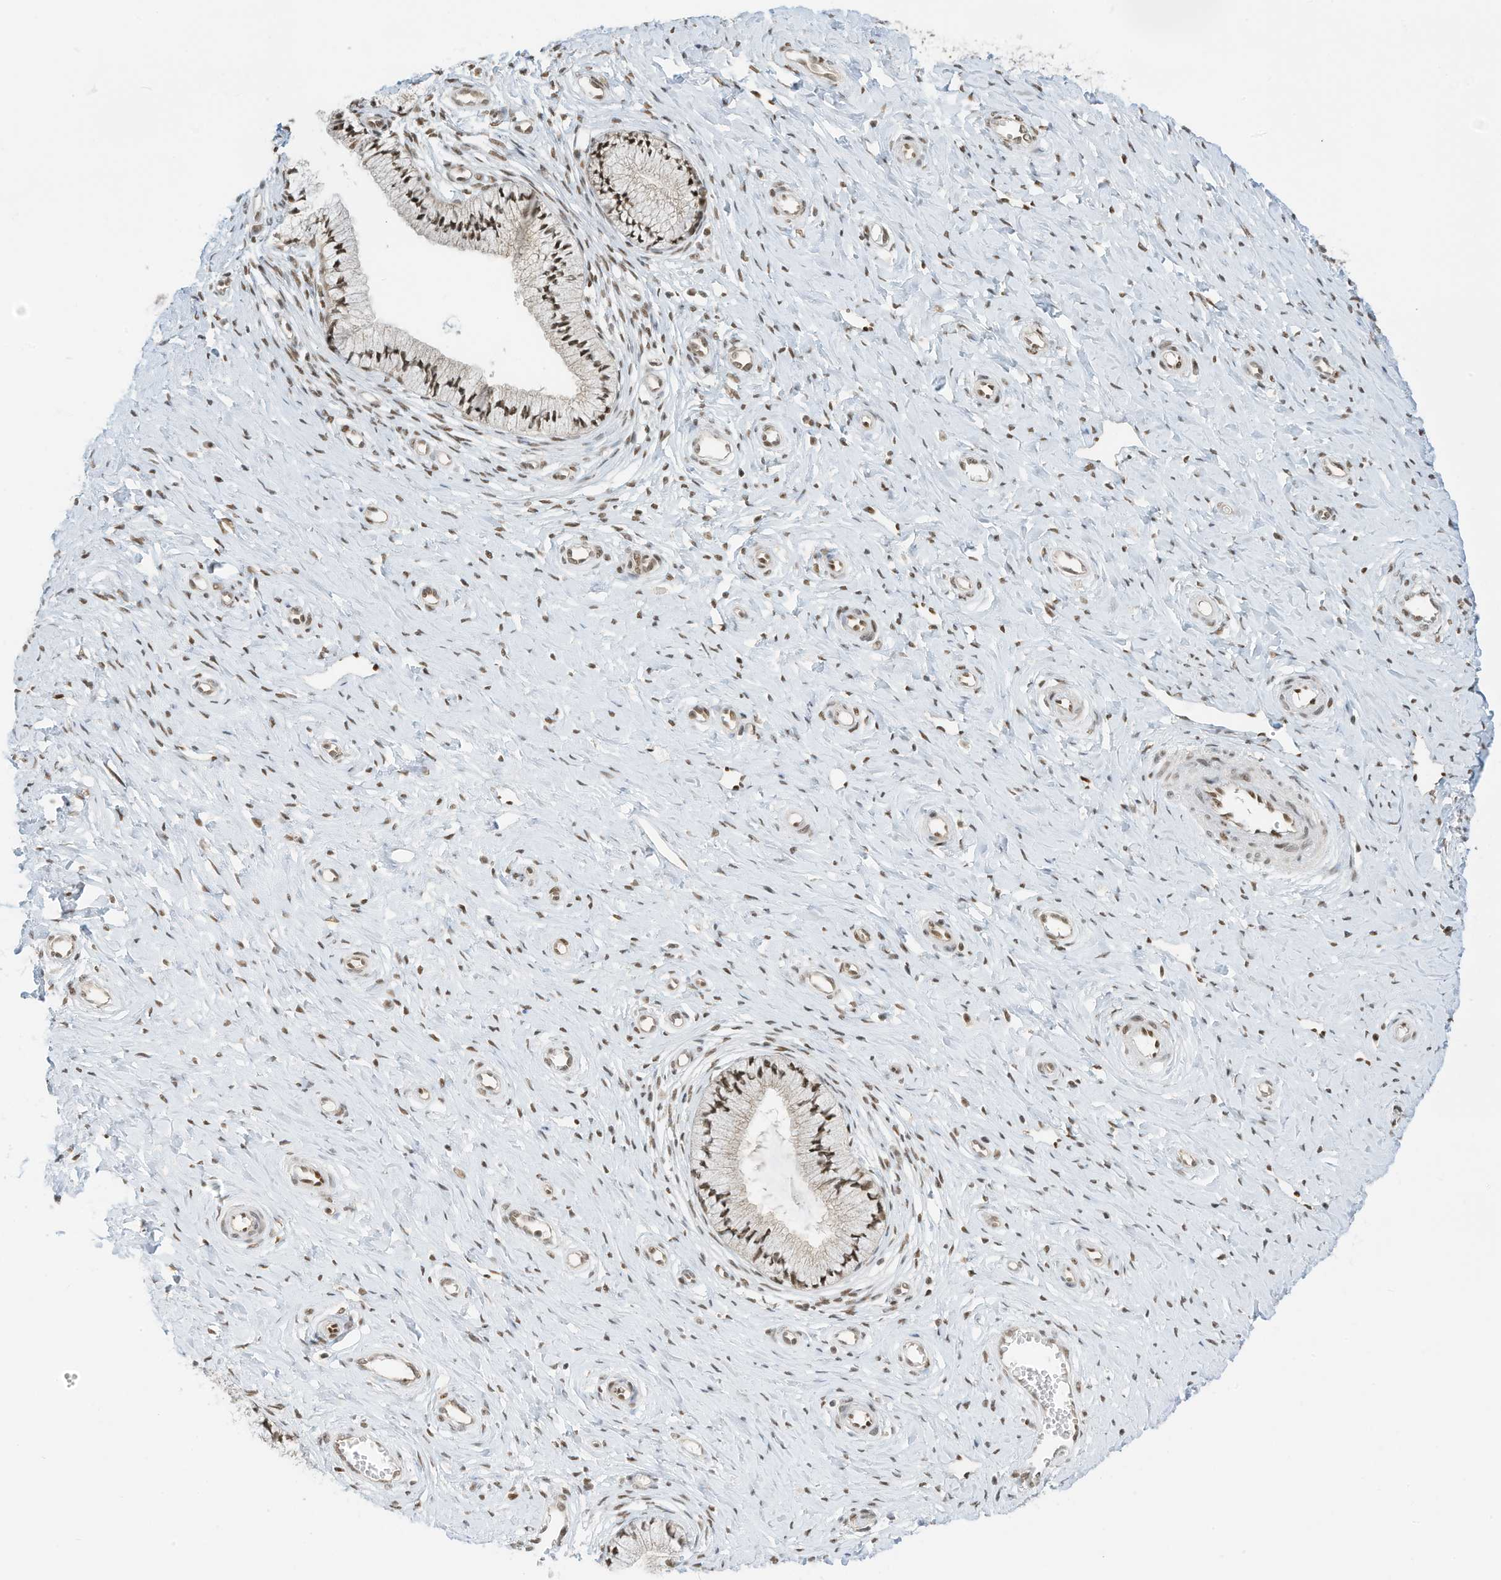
{"staining": {"intensity": "negative", "quantity": "none", "location": "none"}, "tissue": "cervix", "cell_type": "Glandular cells", "image_type": "normal", "snomed": [{"axis": "morphology", "description": "Normal tissue, NOS"}, {"axis": "topography", "description": "Cervix"}], "caption": "Immunohistochemical staining of benign human cervix reveals no significant staining in glandular cells.", "gene": "AURKAIP1", "patient": {"sex": "female", "age": 36}}